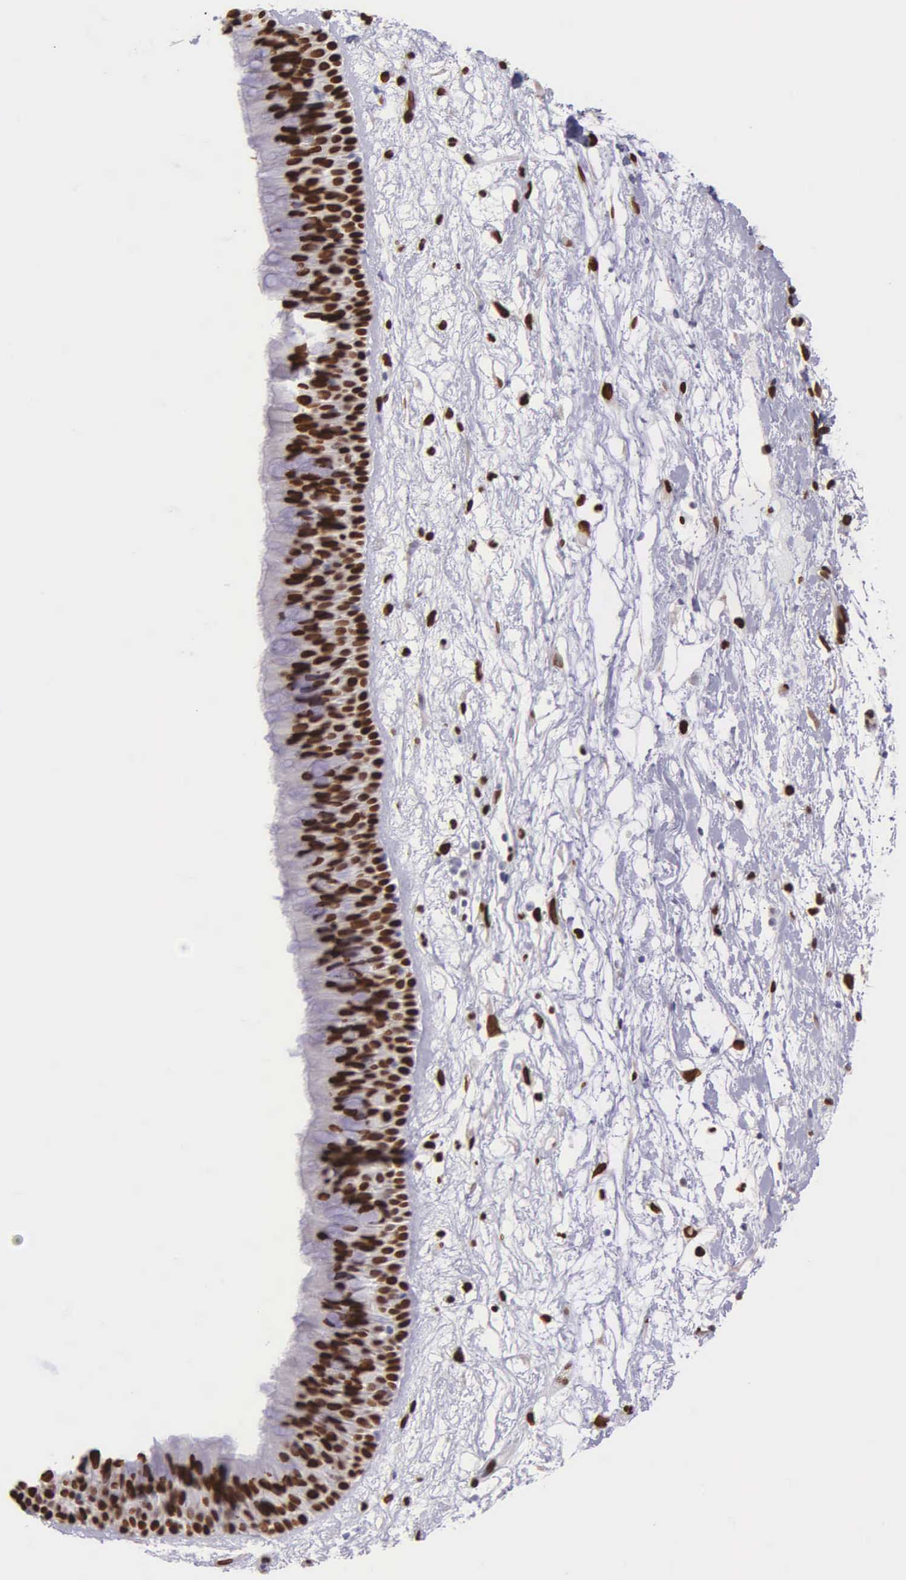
{"staining": {"intensity": "strong", "quantity": ">75%", "location": "nuclear"}, "tissue": "nasopharynx", "cell_type": "Respiratory epithelial cells", "image_type": "normal", "snomed": [{"axis": "morphology", "description": "Normal tissue, NOS"}, {"axis": "topography", "description": "Nasopharynx"}], "caption": "A brown stain highlights strong nuclear staining of a protein in respiratory epithelial cells of unremarkable human nasopharynx.", "gene": "H1", "patient": {"sex": "male", "age": 13}}